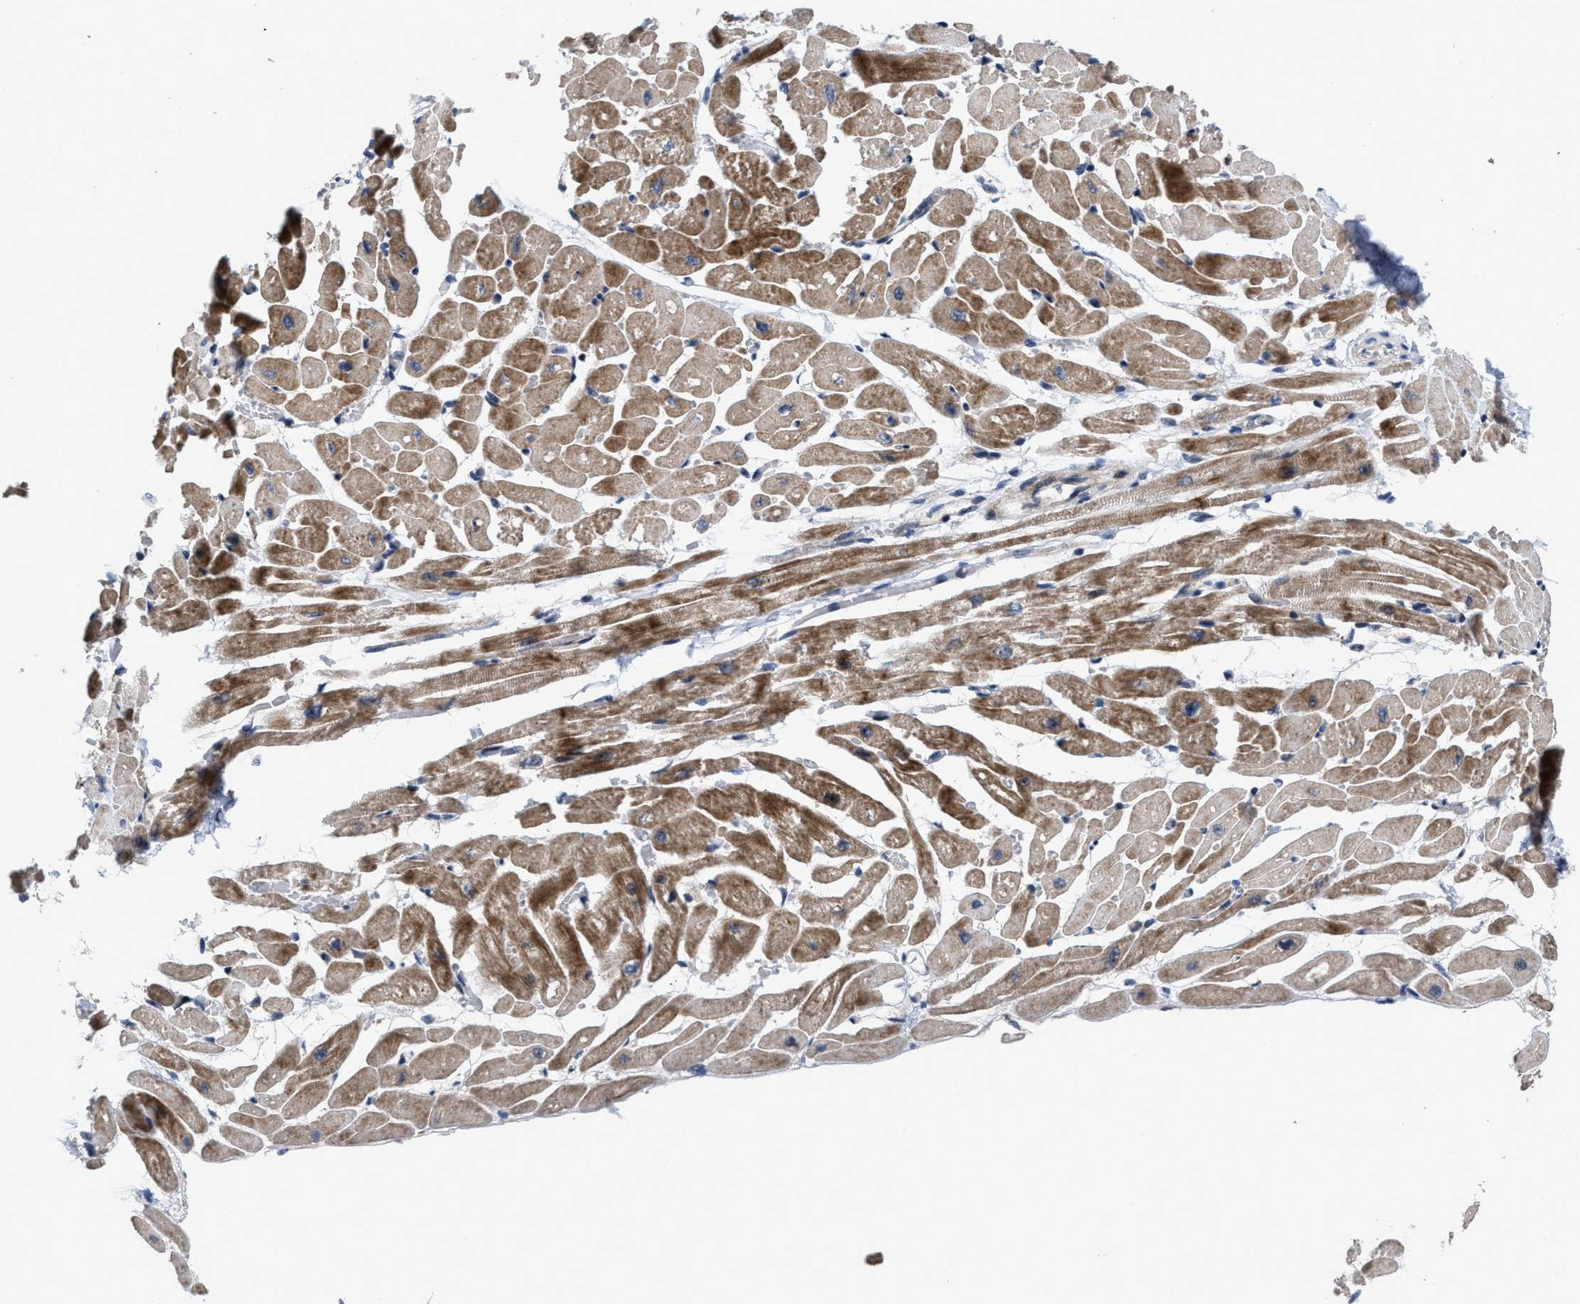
{"staining": {"intensity": "moderate", "quantity": ">75%", "location": "cytoplasmic/membranous"}, "tissue": "heart muscle", "cell_type": "Cardiomyocytes", "image_type": "normal", "snomed": [{"axis": "morphology", "description": "Normal tissue, NOS"}, {"axis": "topography", "description": "Heart"}], "caption": "Protein analysis of benign heart muscle demonstrates moderate cytoplasmic/membranous positivity in about >75% of cardiomyocytes.", "gene": "HAUS6", "patient": {"sex": "male", "age": 45}}